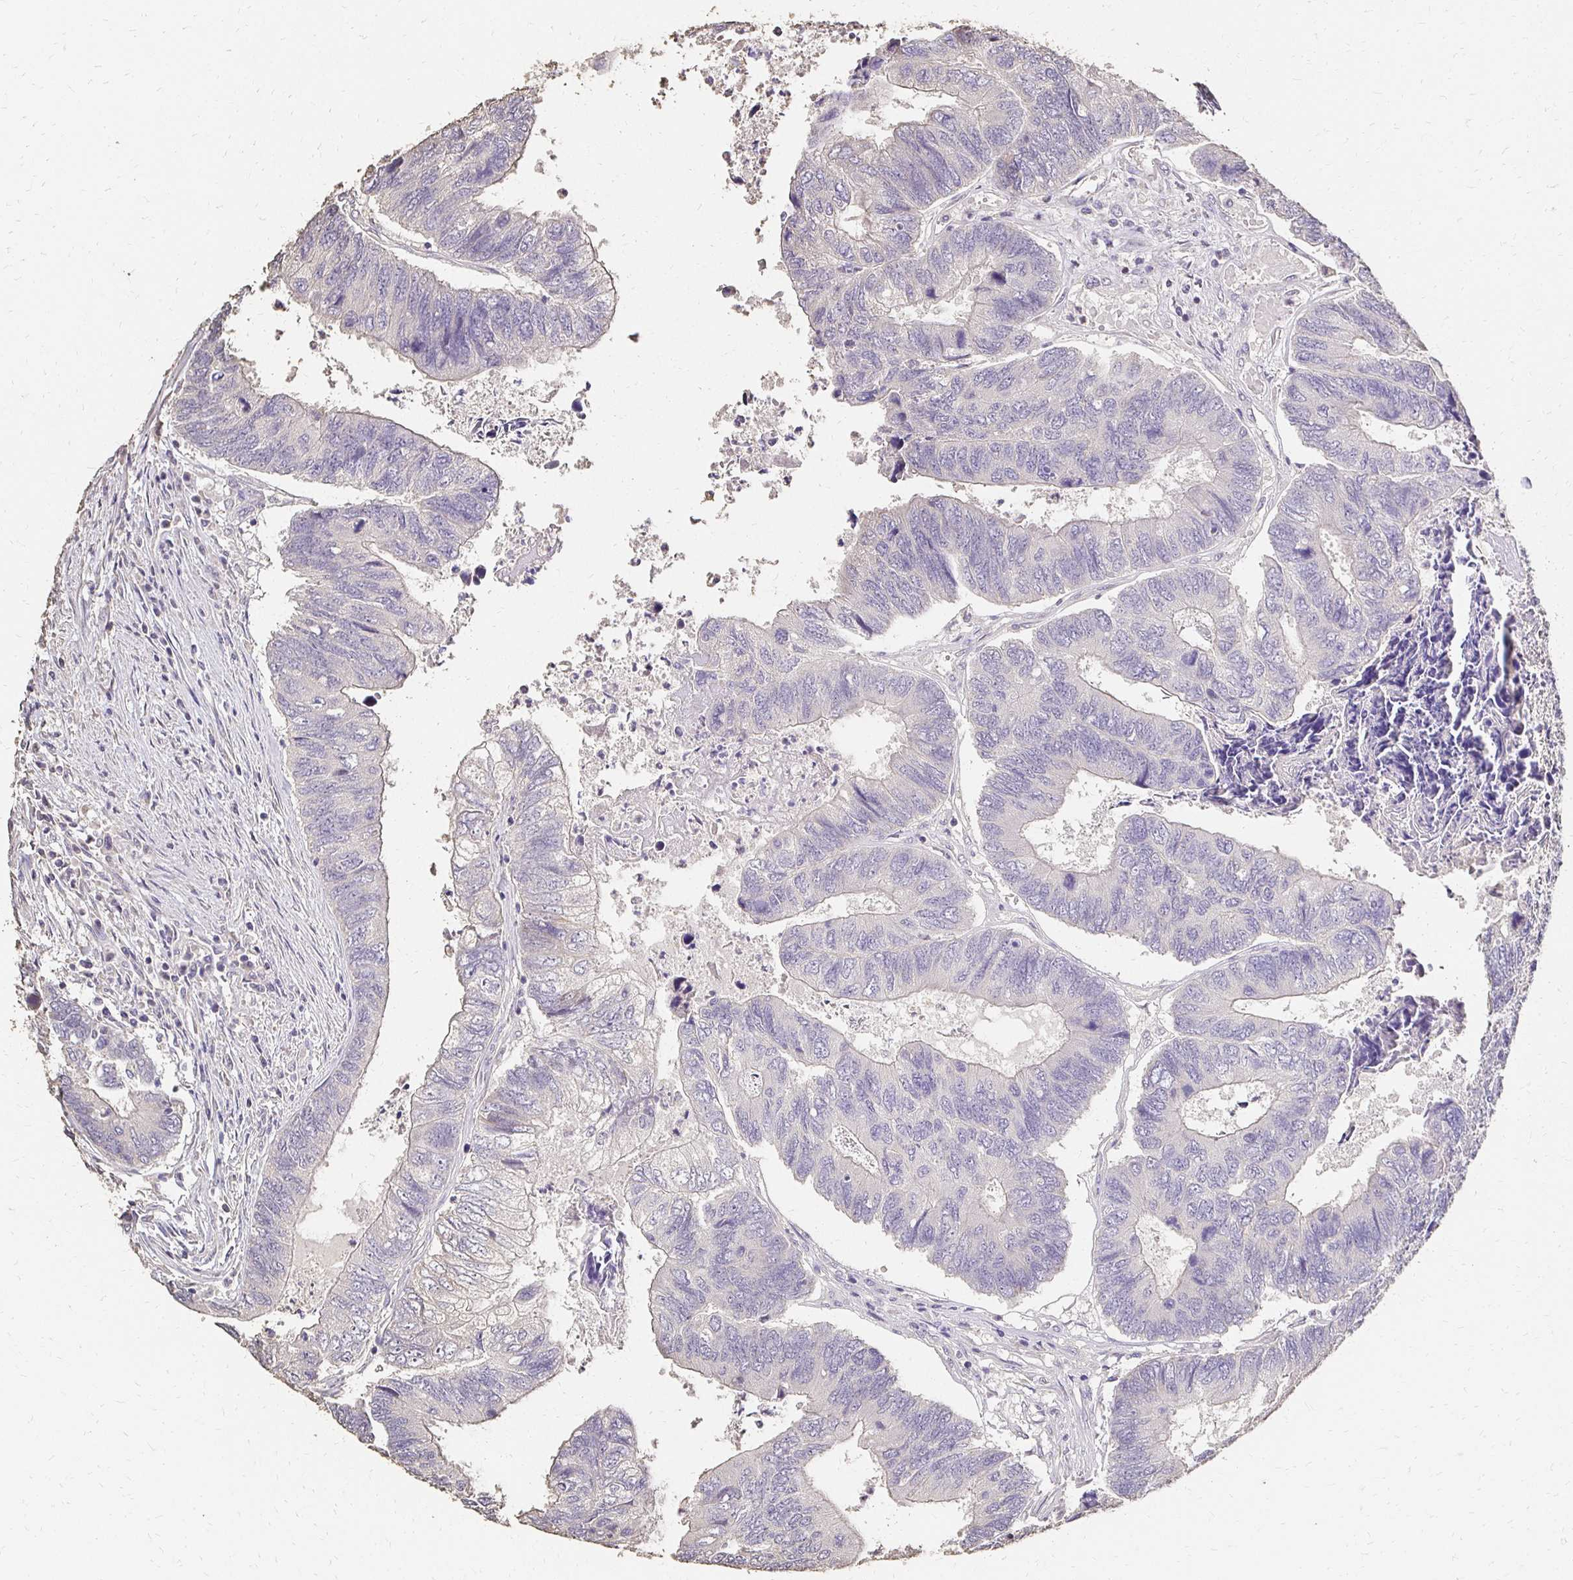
{"staining": {"intensity": "negative", "quantity": "none", "location": "none"}, "tissue": "colorectal cancer", "cell_type": "Tumor cells", "image_type": "cancer", "snomed": [{"axis": "morphology", "description": "Adenocarcinoma, NOS"}, {"axis": "topography", "description": "Colon"}], "caption": "Colorectal adenocarcinoma was stained to show a protein in brown. There is no significant staining in tumor cells.", "gene": "UGT1A6", "patient": {"sex": "female", "age": 67}}